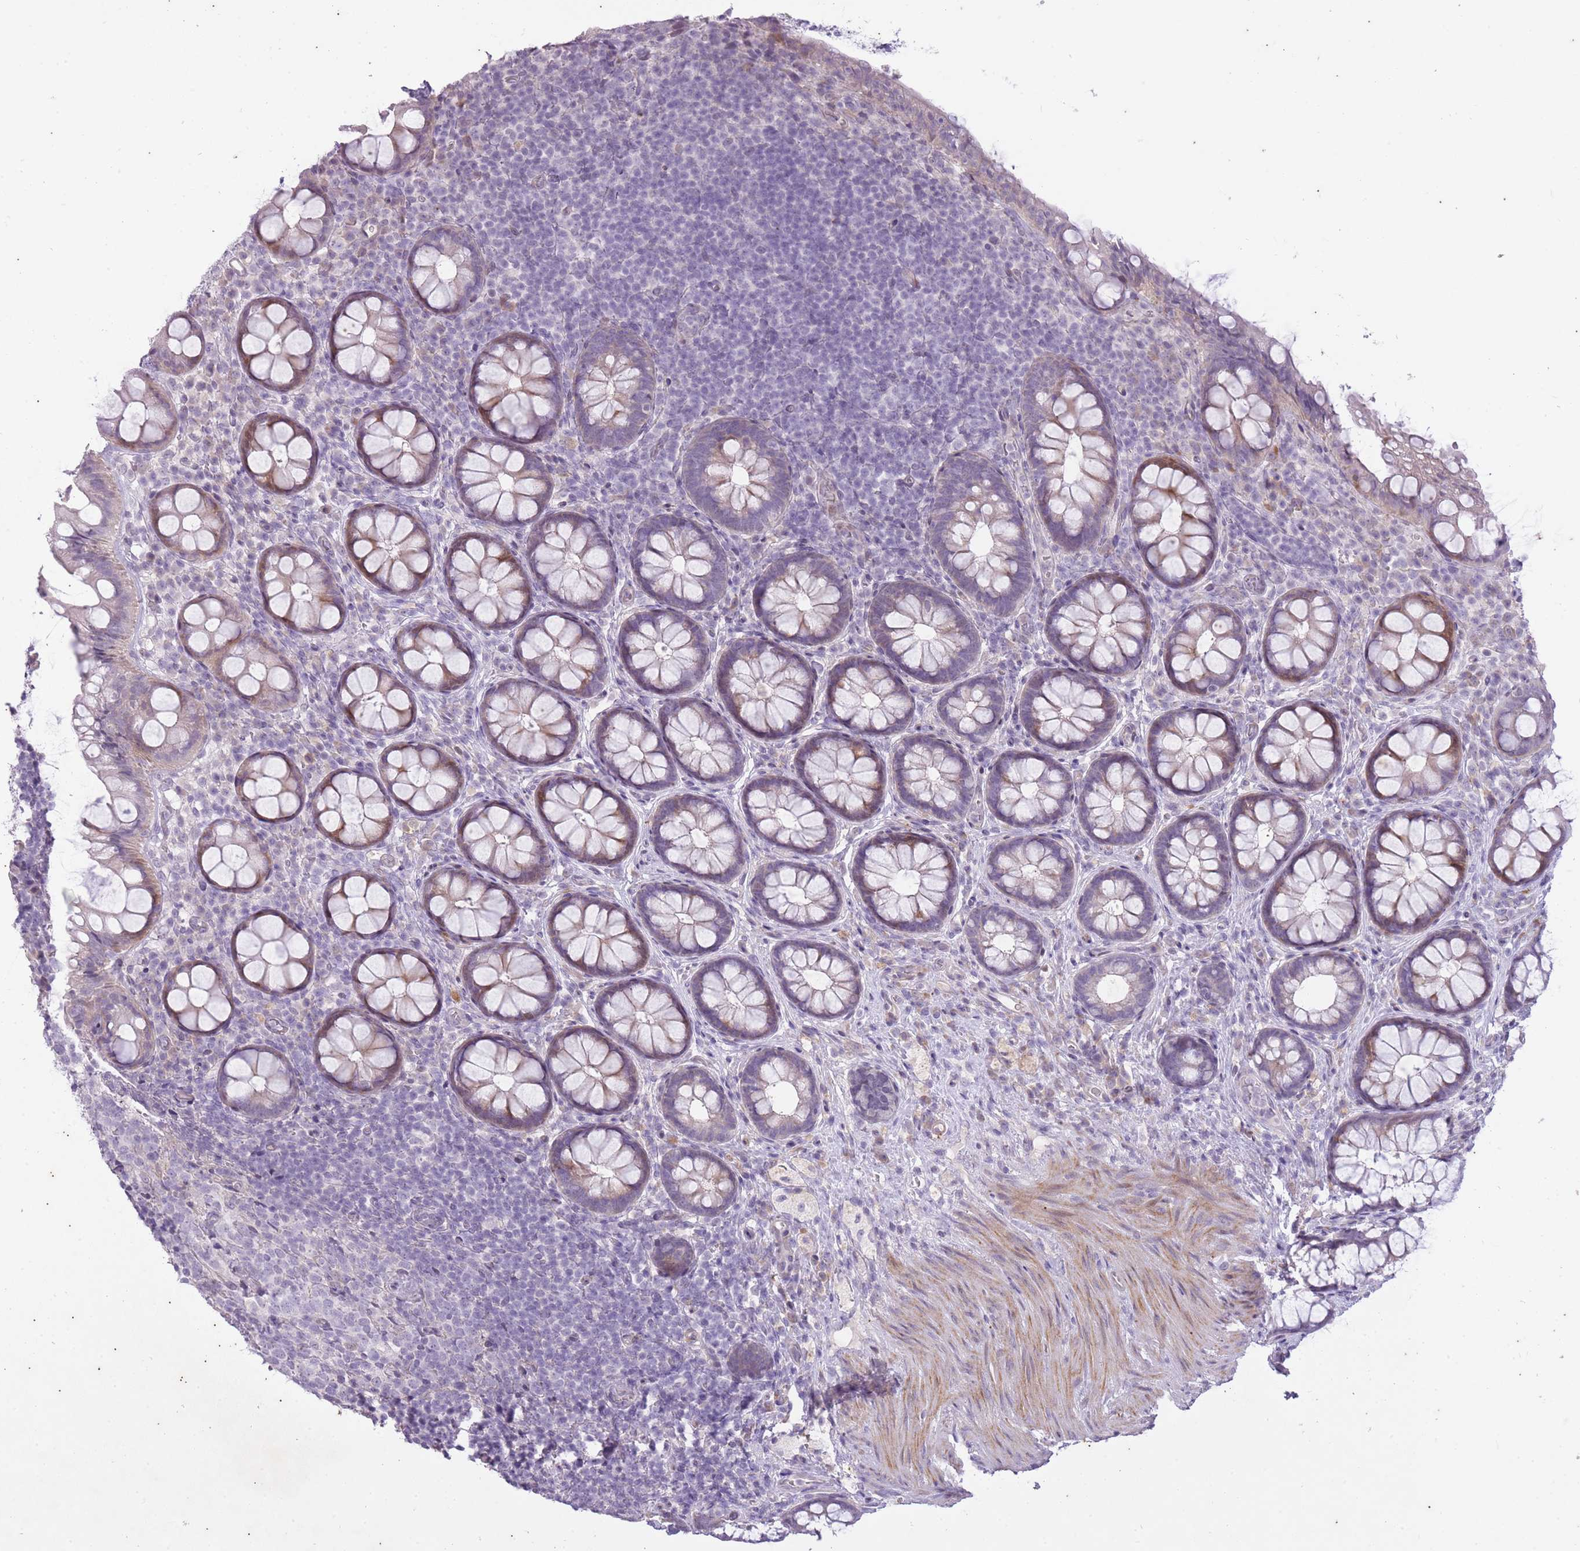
{"staining": {"intensity": "moderate", "quantity": "<25%", "location": "cytoplasmic/membranous"}, "tissue": "rectum", "cell_type": "Glandular cells", "image_type": "normal", "snomed": [{"axis": "morphology", "description": "Normal tissue, NOS"}, {"axis": "topography", "description": "Rectum"}, {"axis": "topography", "description": "Peripheral nerve tissue"}], "caption": "A brown stain labels moderate cytoplasmic/membranous expression of a protein in glandular cells of normal human rectum.", "gene": "CNTNAP3B", "patient": {"sex": "female", "age": 69}}